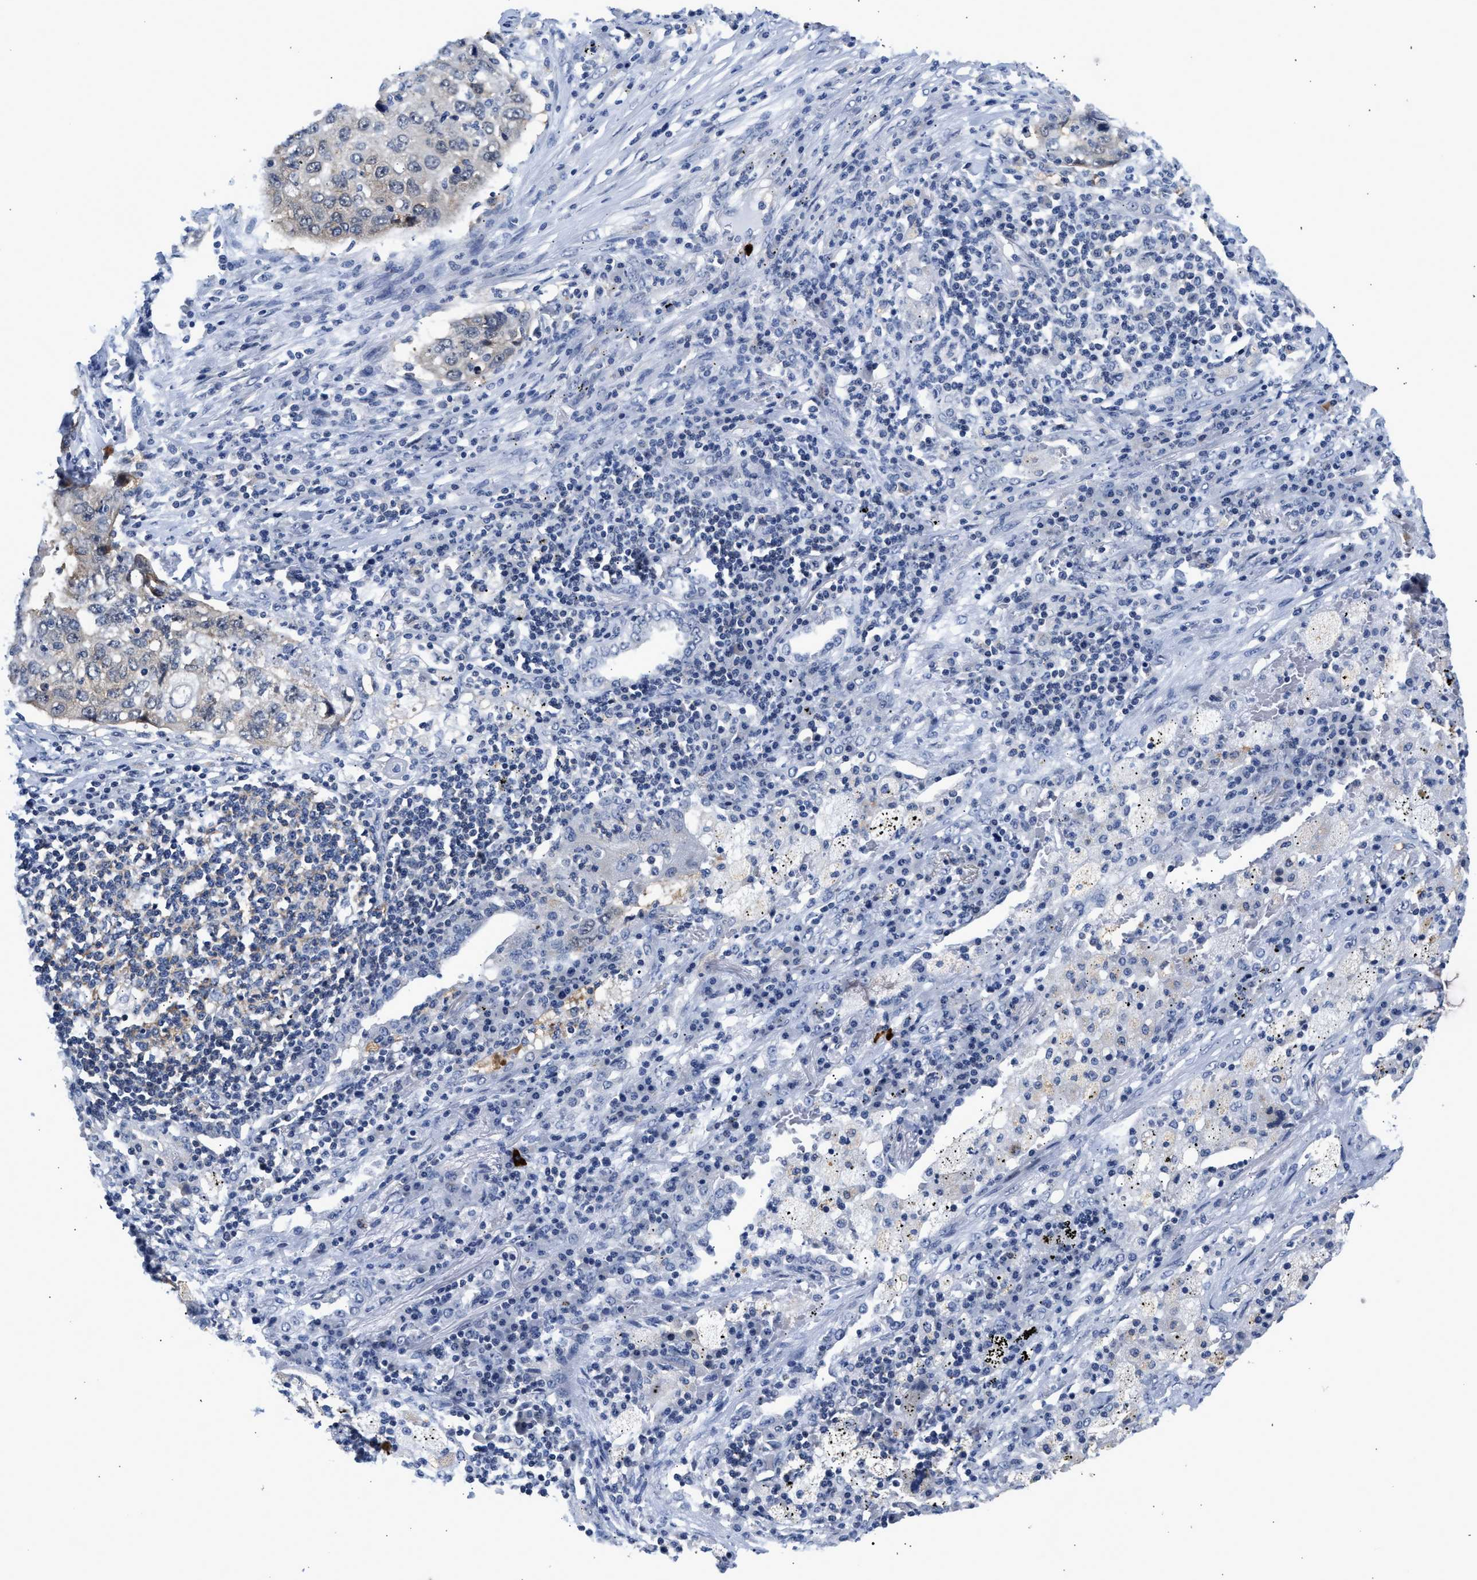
{"staining": {"intensity": "negative", "quantity": "none", "location": "none"}, "tissue": "lung cancer", "cell_type": "Tumor cells", "image_type": "cancer", "snomed": [{"axis": "morphology", "description": "Squamous cell carcinoma, NOS"}, {"axis": "topography", "description": "Lung"}], "caption": "This micrograph is of lung cancer (squamous cell carcinoma) stained with immunohistochemistry (IHC) to label a protein in brown with the nuclei are counter-stained blue. There is no expression in tumor cells. (Stains: DAB (3,3'-diaminobenzidine) IHC with hematoxylin counter stain, Microscopy: brightfield microscopy at high magnification).", "gene": "PPM1L", "patient": {"sex": "female", "age": 63}}